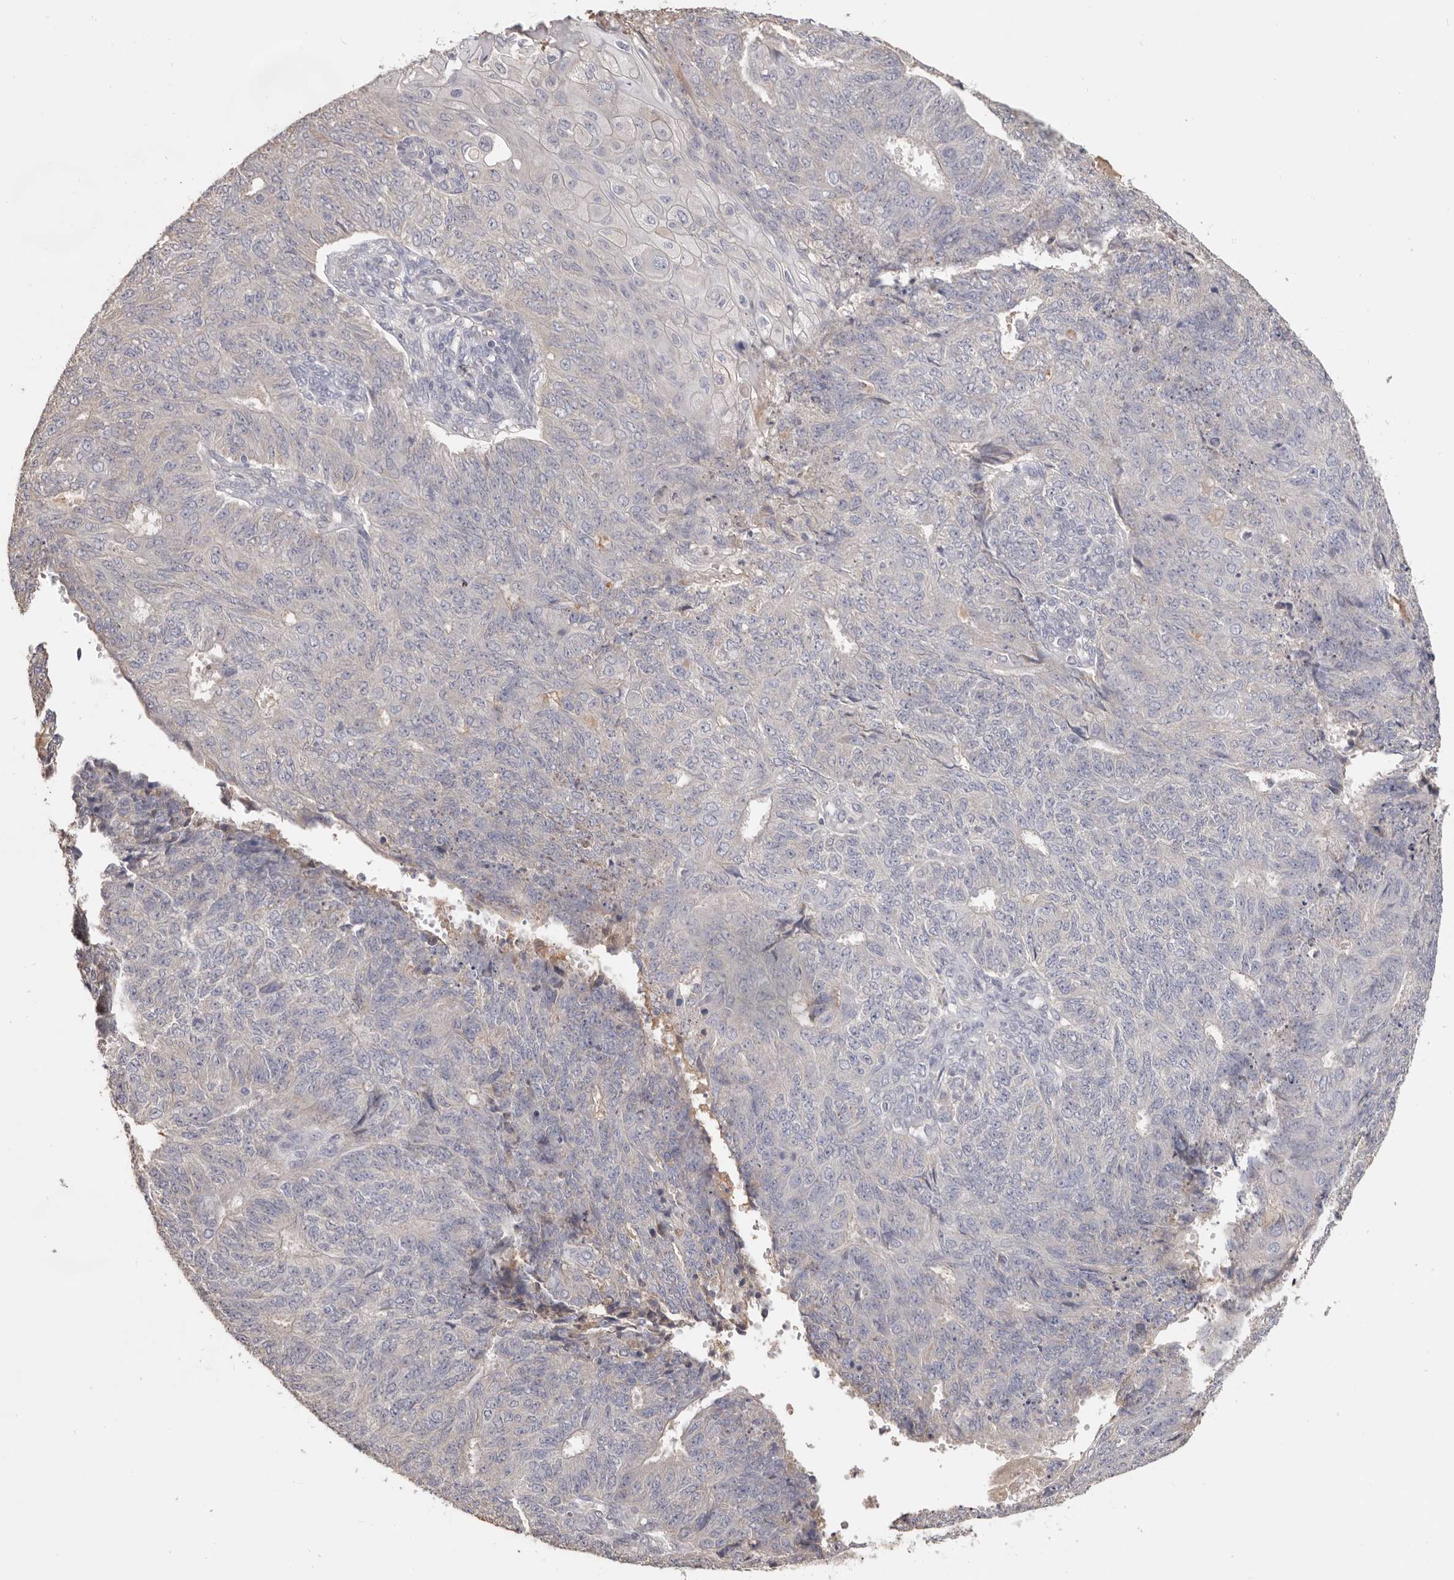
{"staining": {"intensity": "negative", "quantity": "none", "location": "none"}, "tissue": "endometrial cancer", "cell_type": "Tumor cells", "image_type": "cancer", "snomed": [{"axis": "morphology", "description": "Adenocarcinoma, NOS"}, {"axis": "topography", "description": "Endometrium"}], "caption": "Tumor cells show no significant positivity in endometrial adenocarcinoma.", "gene": "HCAR2", "patient": {"sex": "female", "age": 32}}